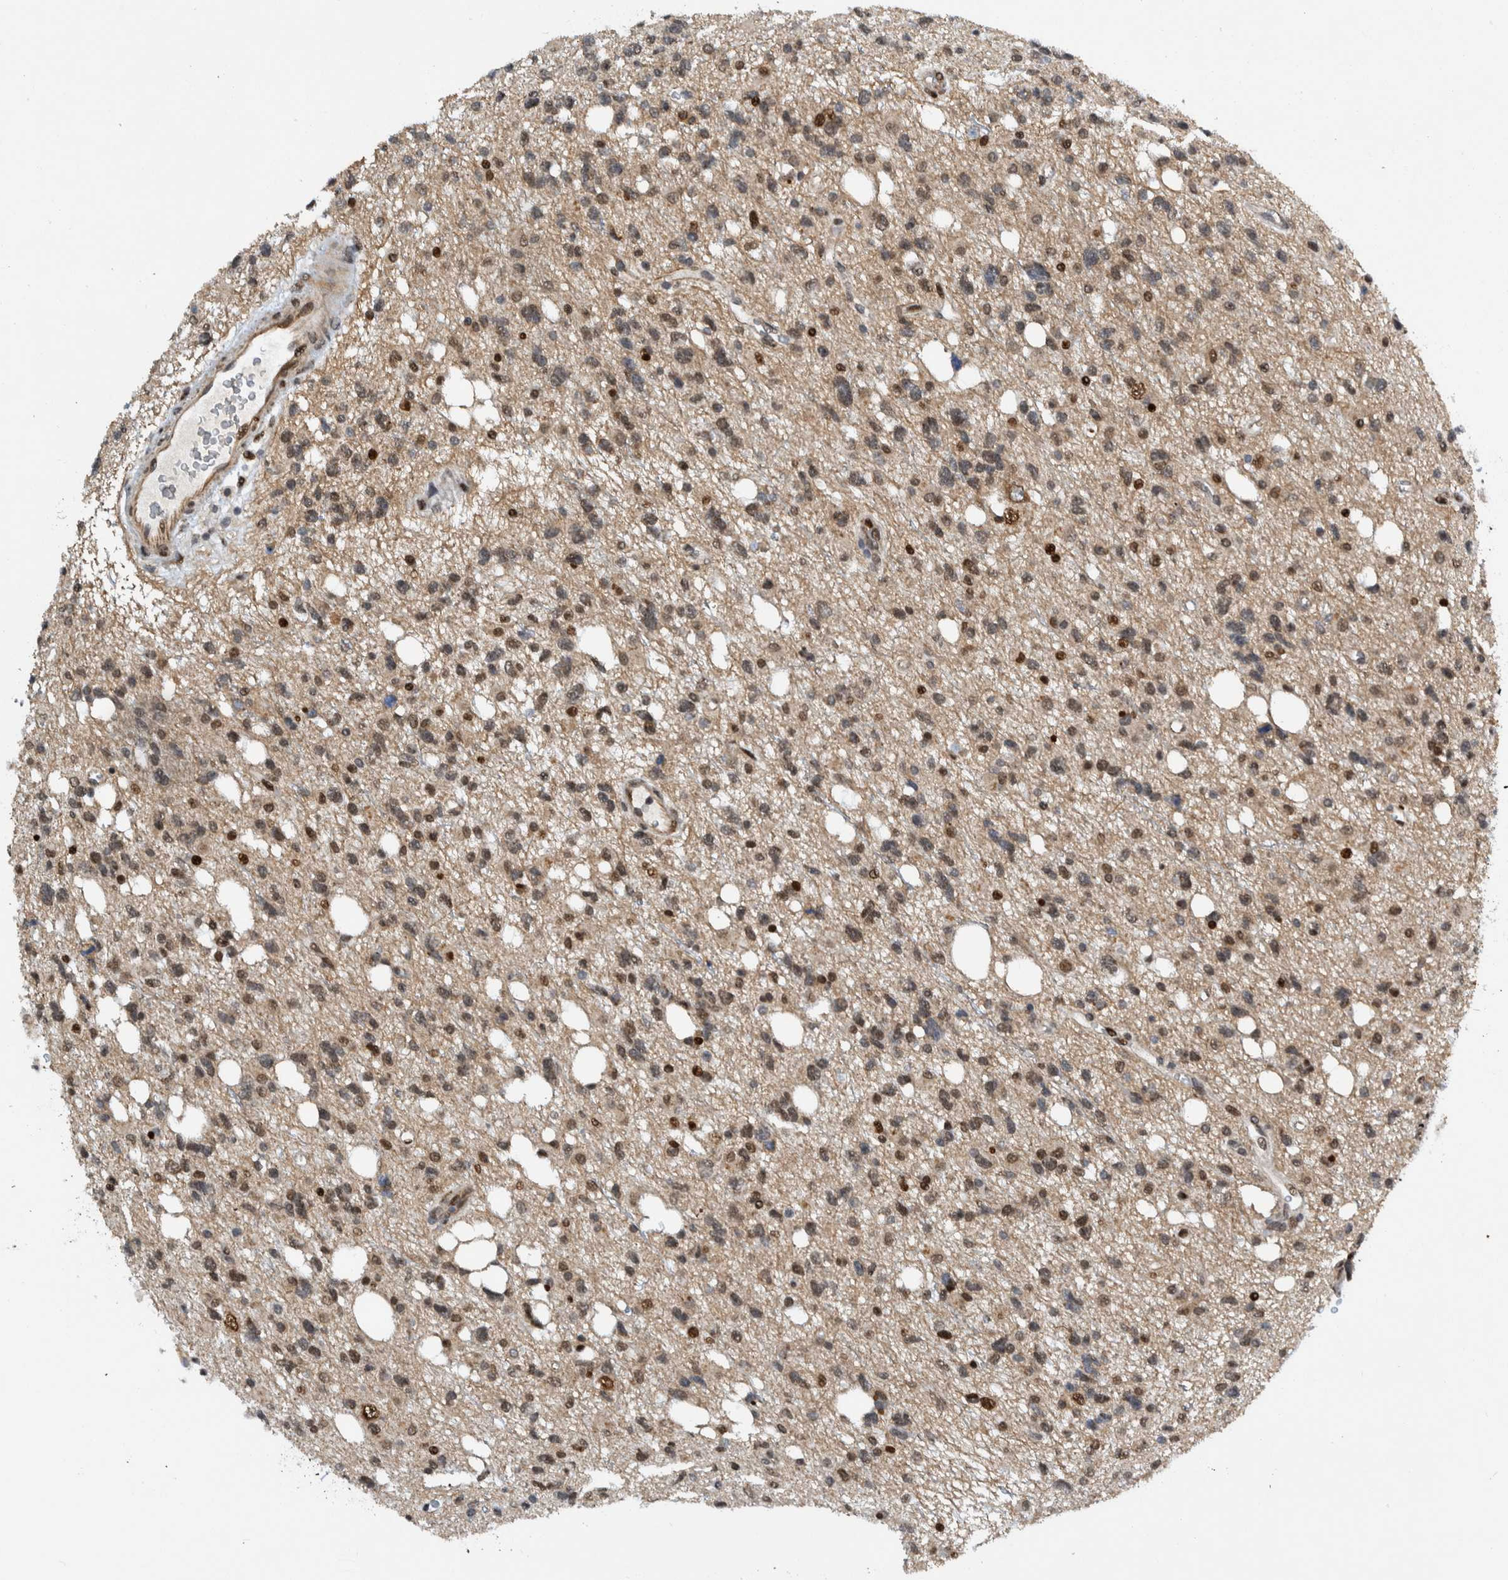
{"staining": {"intensity": "moderate", "quantity": "25%-75%", "location": "nuclear"}, "tissue": "glioma", "cell_type": "Tumor cells", "image_type": "cancer", "snomed": [{"axis": "morphology", "description": "Glioma, malignant, High grade"}, {"axis": "topography", "description": "Brain"}], "caption": "Glioma stained with DAB immunohistochemistry demonstrates medium levels of moderate nuclear staining in approximately 25%-75% of tumor cells.", "gene": "CCDC57", "patient": {"sex": "female", "age": 62}}